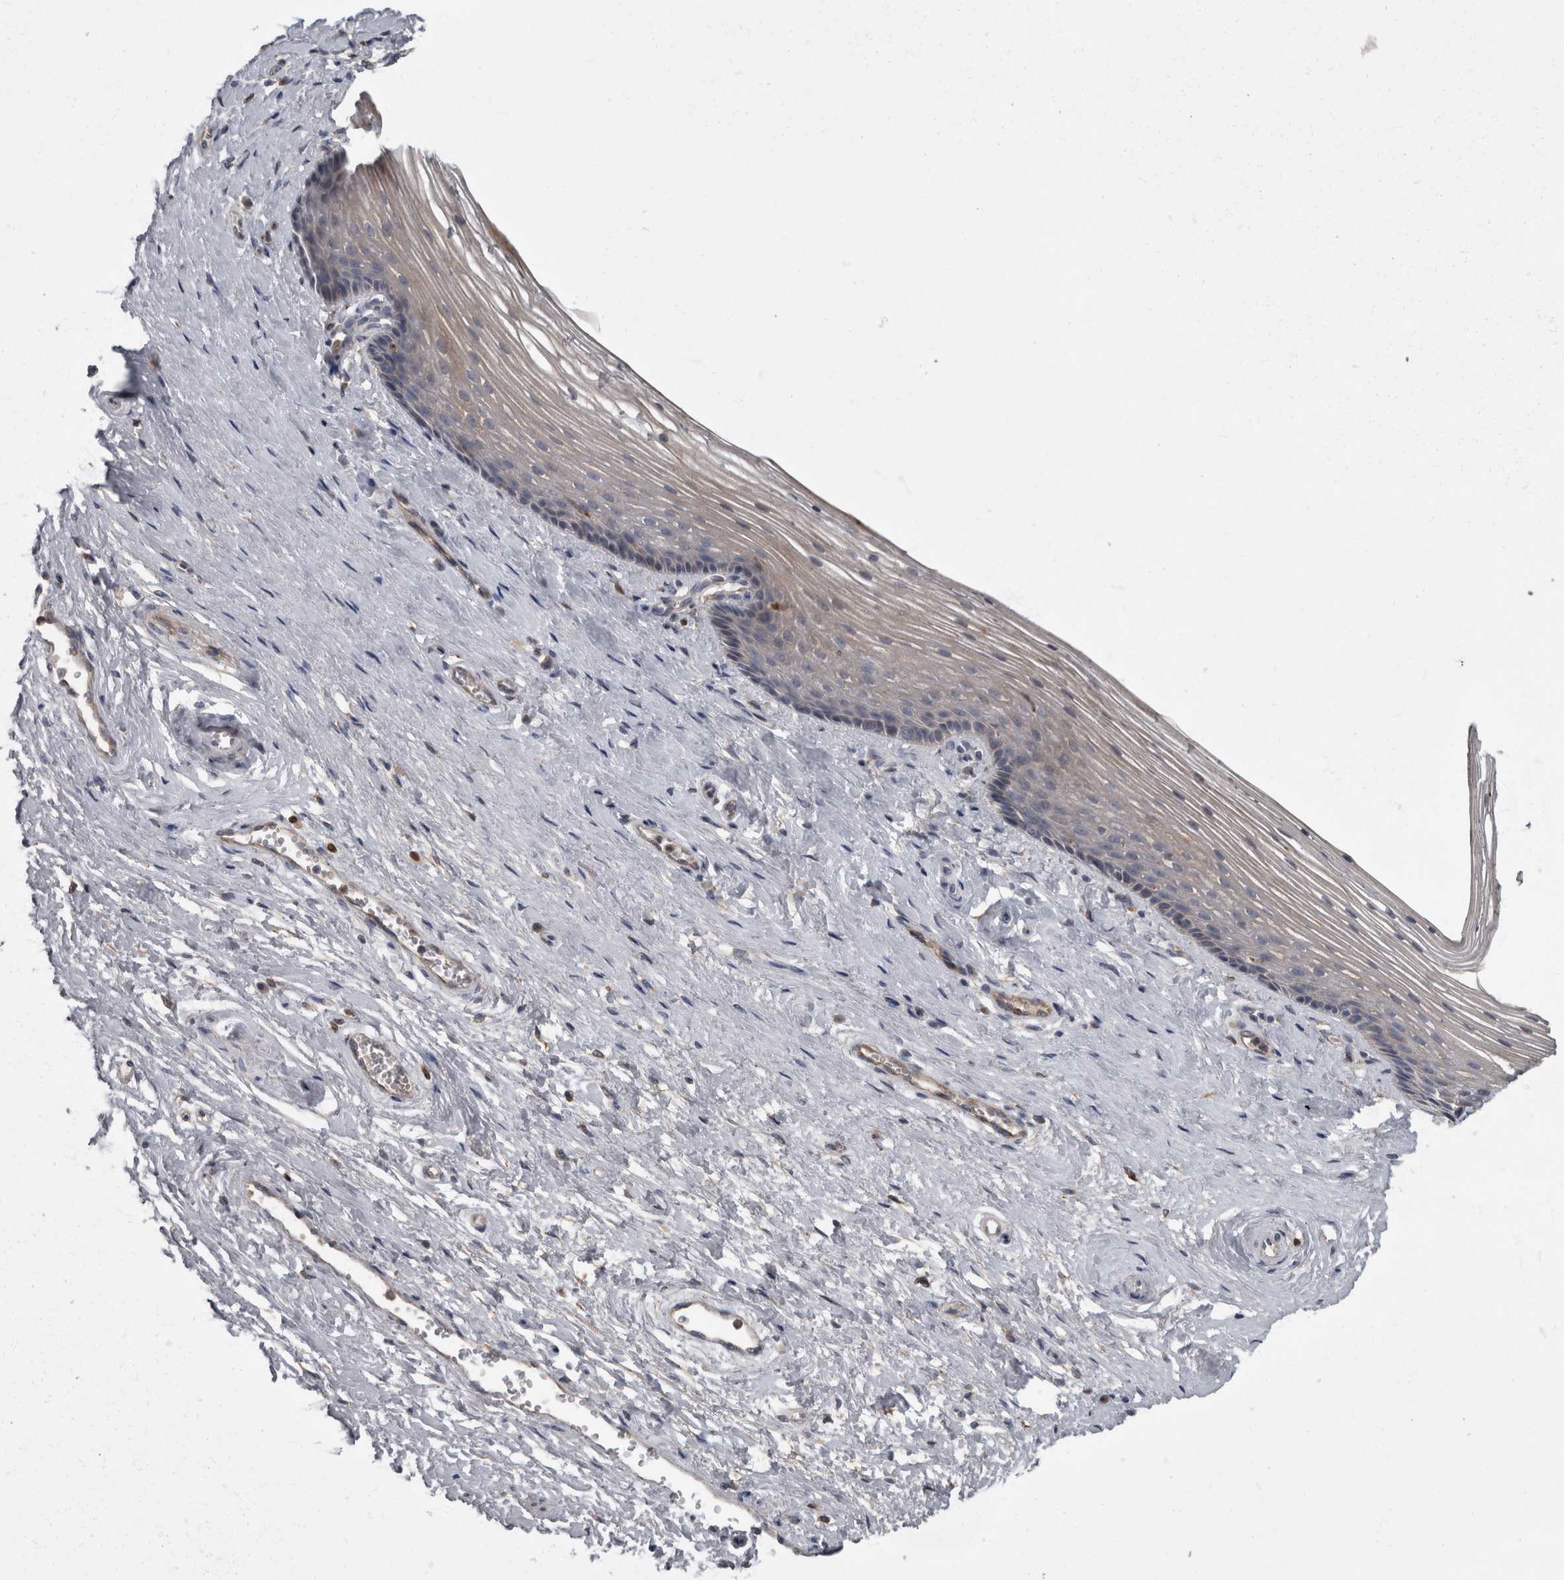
{"staining": {"intensity": "moderate", "quantity": "25%-75%", "location": "cytoplasmic/membranous"}, "tissue": "vagina", "cell_type": "Squamous epithelial cells", "image_type": "normal", "snomed": [{"axis": "morphology", "description": "Normal tissue, NOS"}, {"axis": "topography", "description": "Vagina"}], "caption": "This photomicrograph reveals benign vagina stained with immunohistochemistry to label a protein in brown. The cytoplasmic/membranous of squamous epithelial cells show moderate positivity for the protein. Nuclei are counter-stained blue.", "gene": "PPP1R3C", "patient": {"sex": "female", "age": 46}}